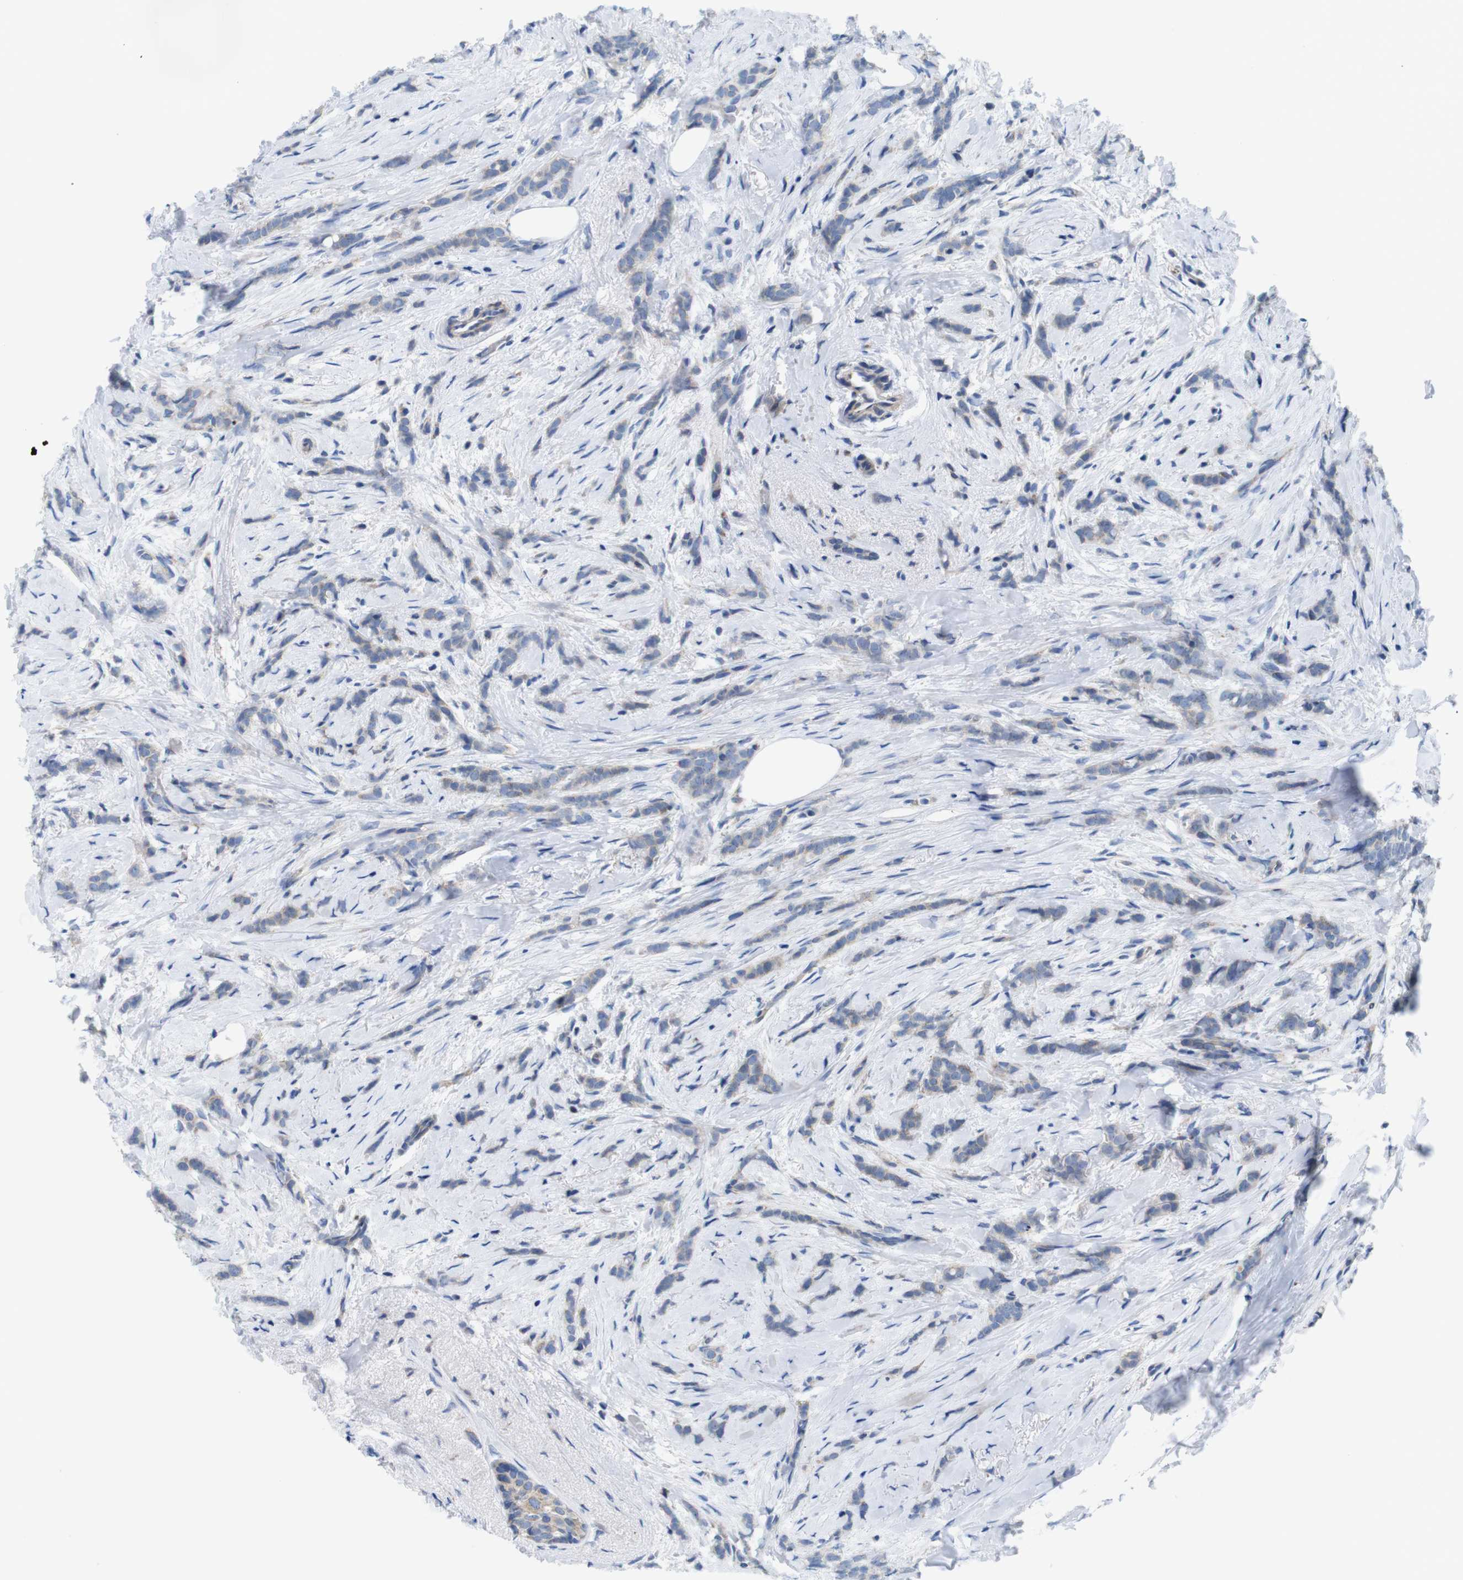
{"staining": {"intensity": "weak", "quantity": "25%-75%", "location": "cytoplasmic/membranous"}, "tissue": "breast cancer", "cell_type": "Tumor cells", "image_type": "cancer", "snomed": [{"axis": "morphology", "description": "Lobular carcinoma, in situ"}, {"axis": "morphology", "description": "Lobular carcinoma"}, {"axis": "topography", "description": "Breast"}], "caption": "This photomicrograph exhibits immunohistochemistry (IHC) staining of lobular carcinoma in situ (breast), with low weak cytoplasmic/membranous positivity in about 25%-75% of tumor cells.", "gene": "F2RL1", "patient": {"sex": "female", "age": 41}}